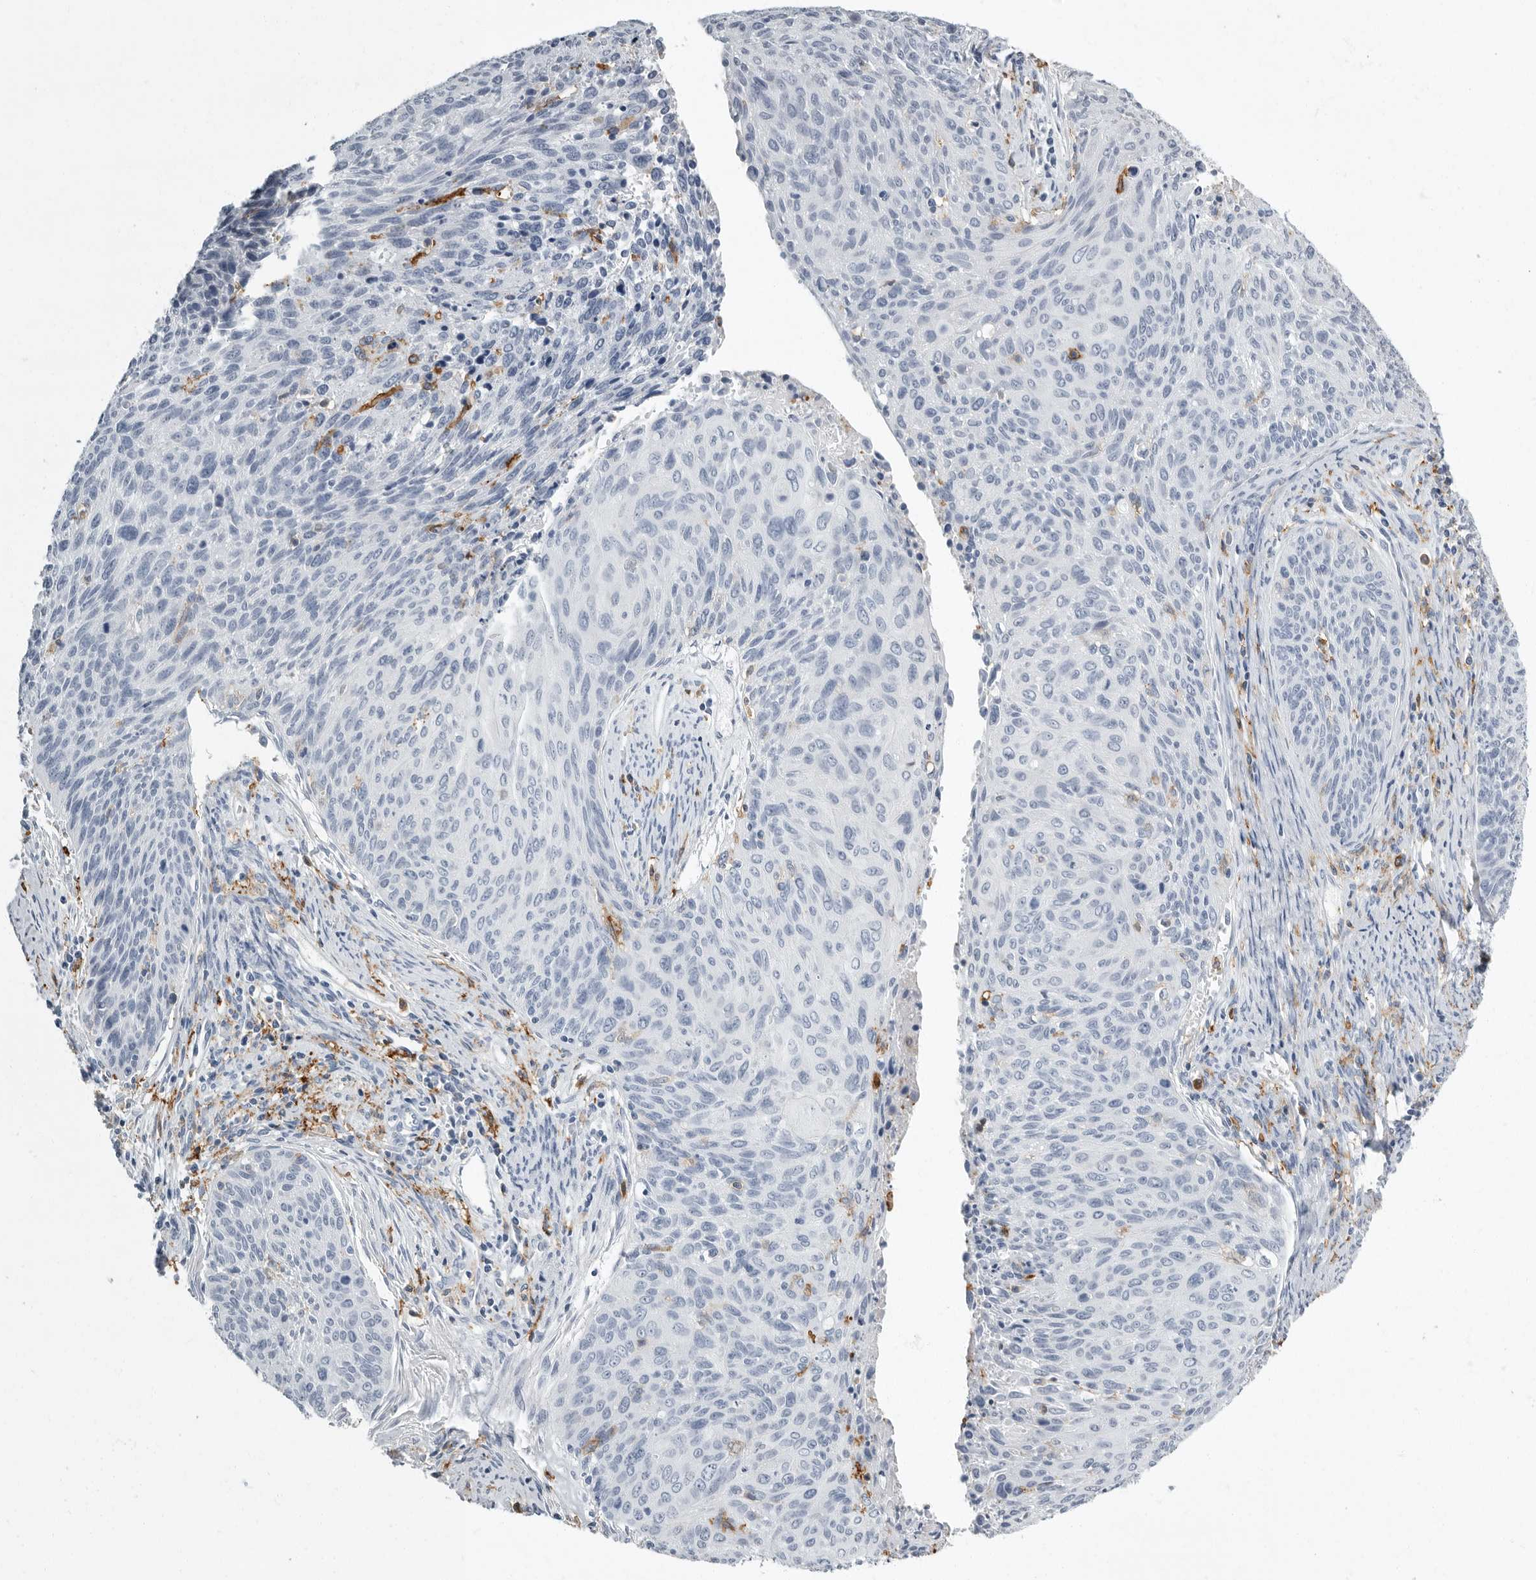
{"staining": {"intensity": "negative", "quantity": "none", "location": "none"}, "tissue": "cervical cancer", "cell_type": "Tumor cells", "image_type": "cancer", "snomed": [{"axis": "morphology", "description": "Squamous cell carcinoma, NOS"}, {"axis": "topography", "description": "Cervix"}], "caption": "Tumor cells are negative for brown protein staining in cervical cancer (squamous cell carcinoma).", "gene": "FCER1G", "patient": {"sex": "female", "age": 55}}